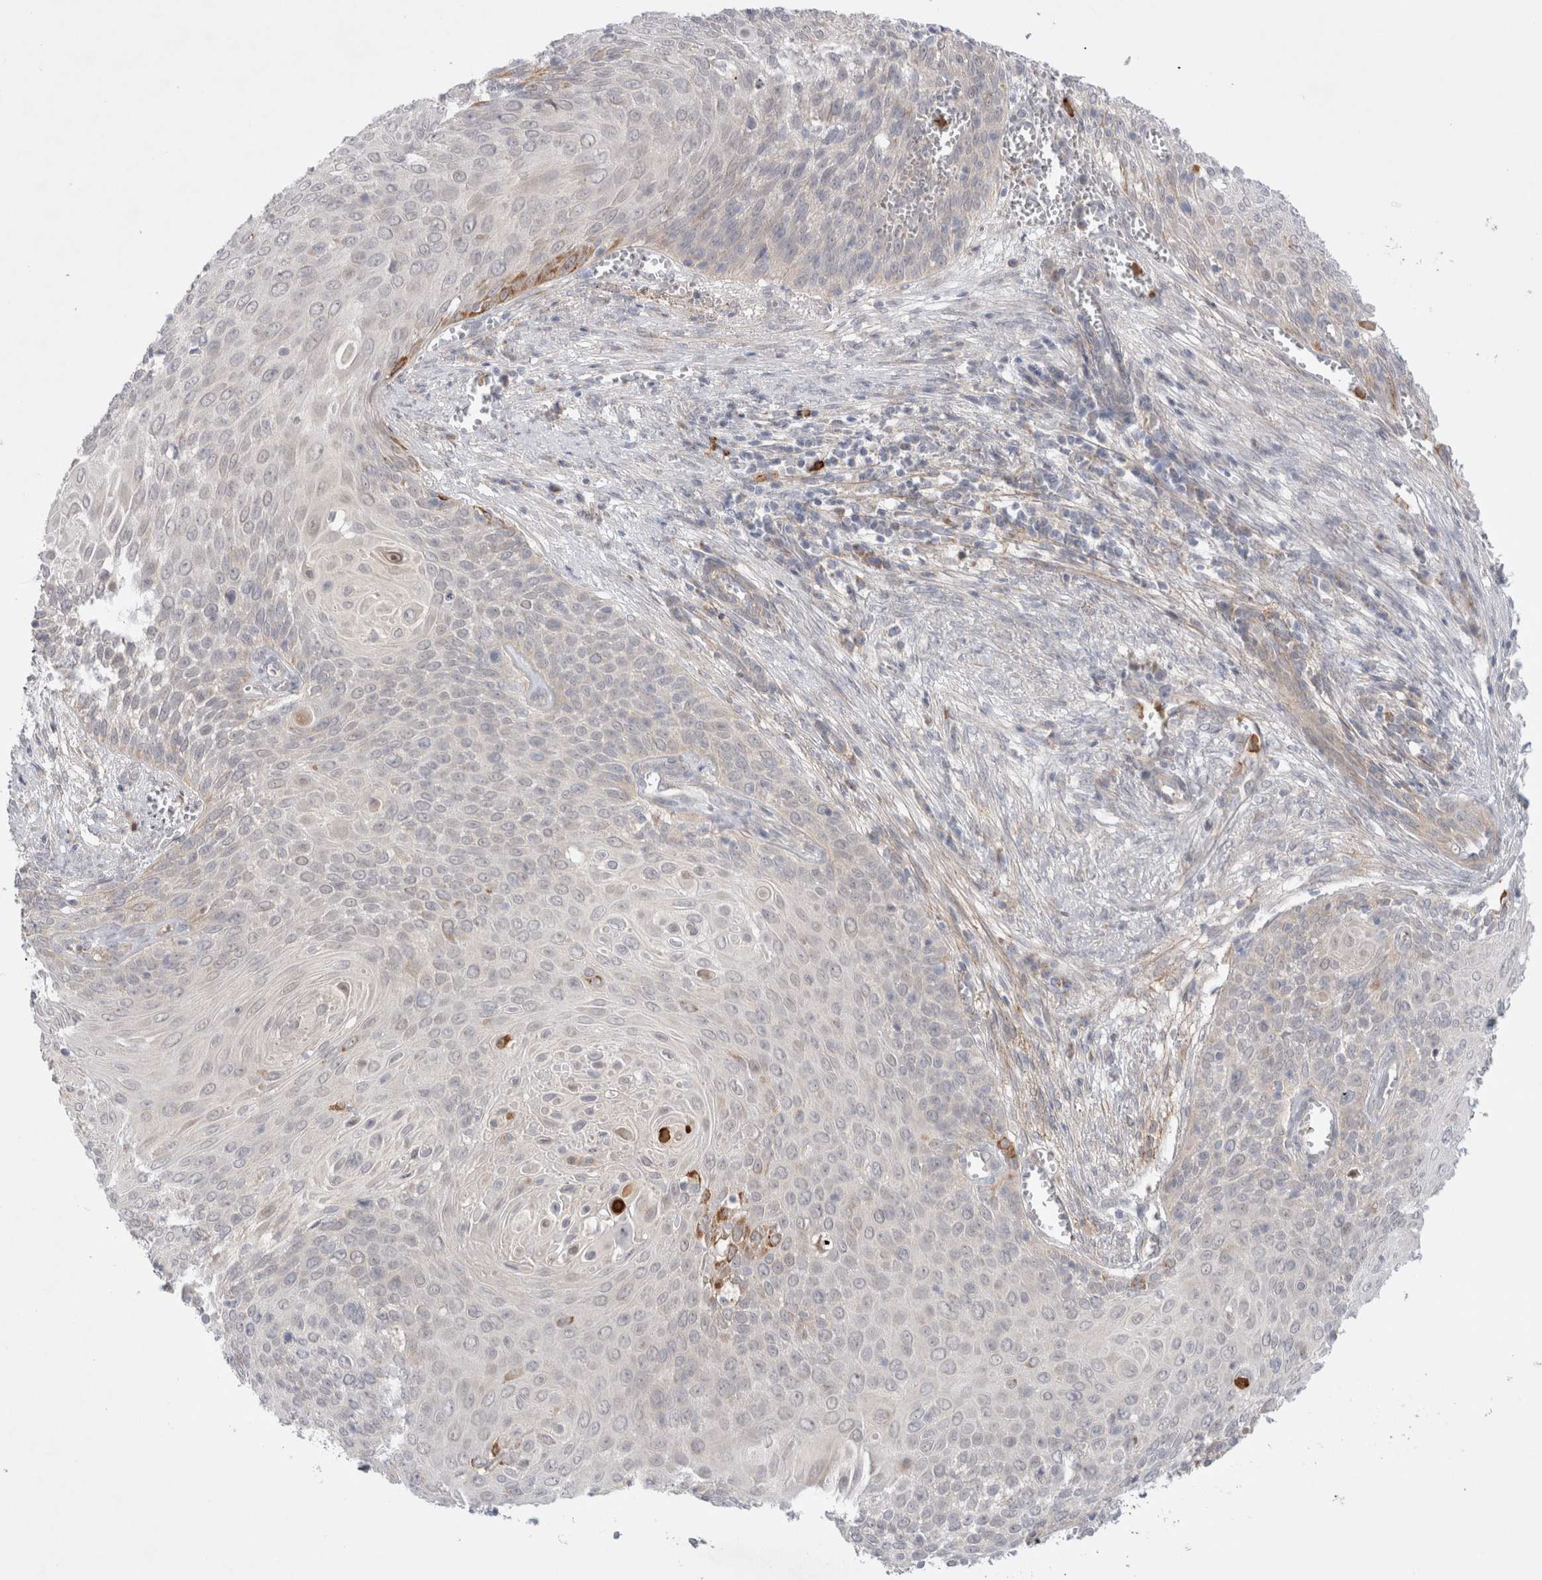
{"staining": {"intensity": "negative", "quantity": "none", "location": "none"}, "tissue": "cervical cancer", "cell_type": "Tumor cells", "image_type": "cancer", "snomed": [{"axis": "morphology", "description": "Squamous cell carcinoma, NOS"}, {"axis": "topography", "description": "Cervix"}], "caption": "Immunohistochemistry photomicrograph of neoplastic tissue: squamous cell carcinoma (cervical) stained with DAB demonstrates no significant protein expression in tumor cells.", "gene": "GSDMB", "patient": {"sex": "female", "age": 39}}